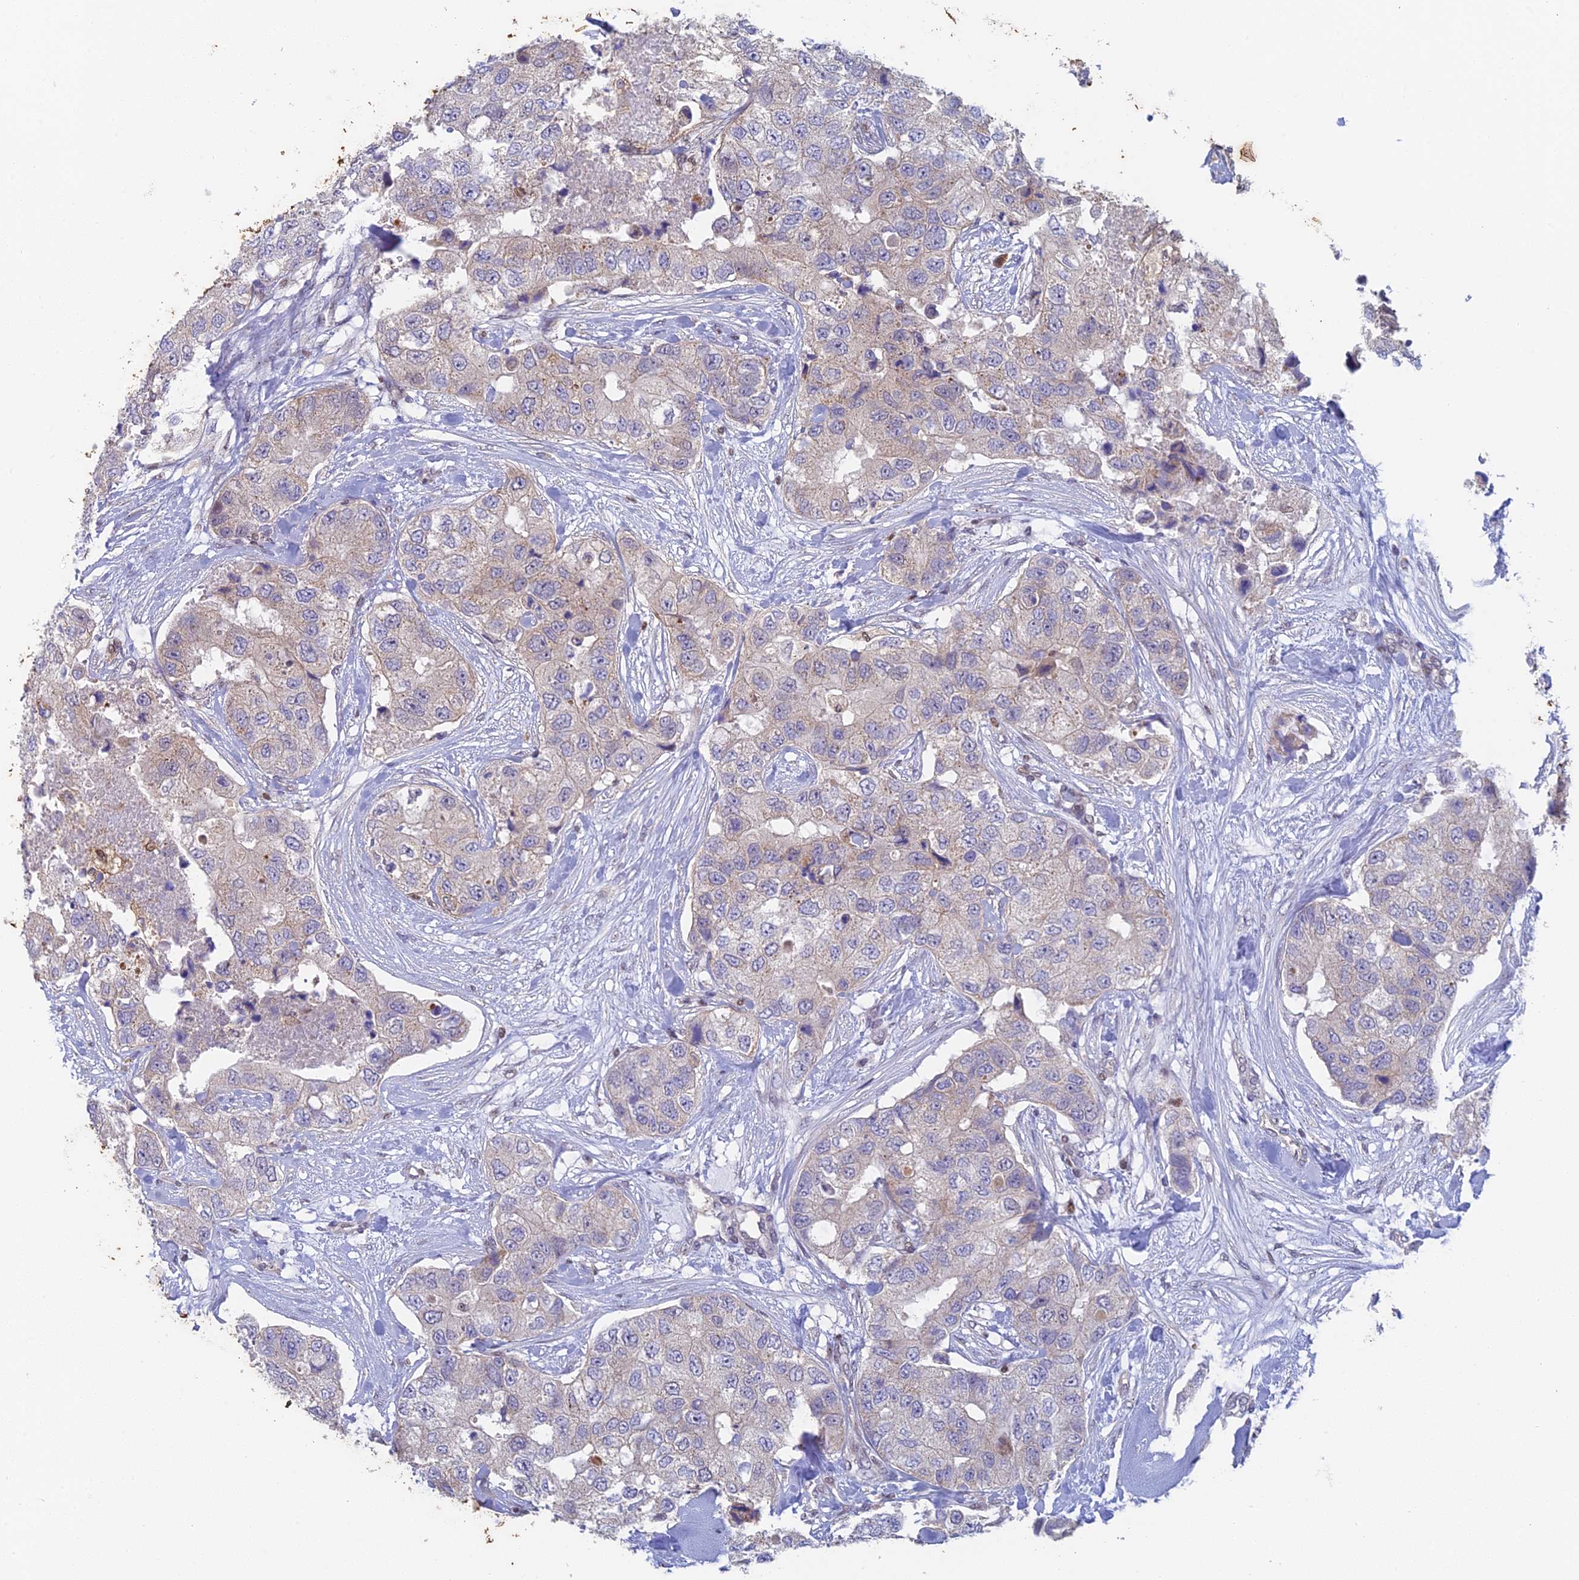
{"staining": {"intensity": "negative", "quantity": "none", "location": "none"}, "tissue": "breast cancer", "cell_type": "Tumor cells", "image_type": "cancer", "snomed": [{"axis": "morphology", "description": "Duct carcinoma"}, {"axis": "topography", "description": "Breast"}], "caption": "There is no significant positivity in tumor cells of breast cancer. (Stains: DAB IHC with hematoxylin counter stain, Microscopy: brightfield microscopy at high magnification).", "gene": "MRPL17", "patient": {"sex": "female", "age": 62}}